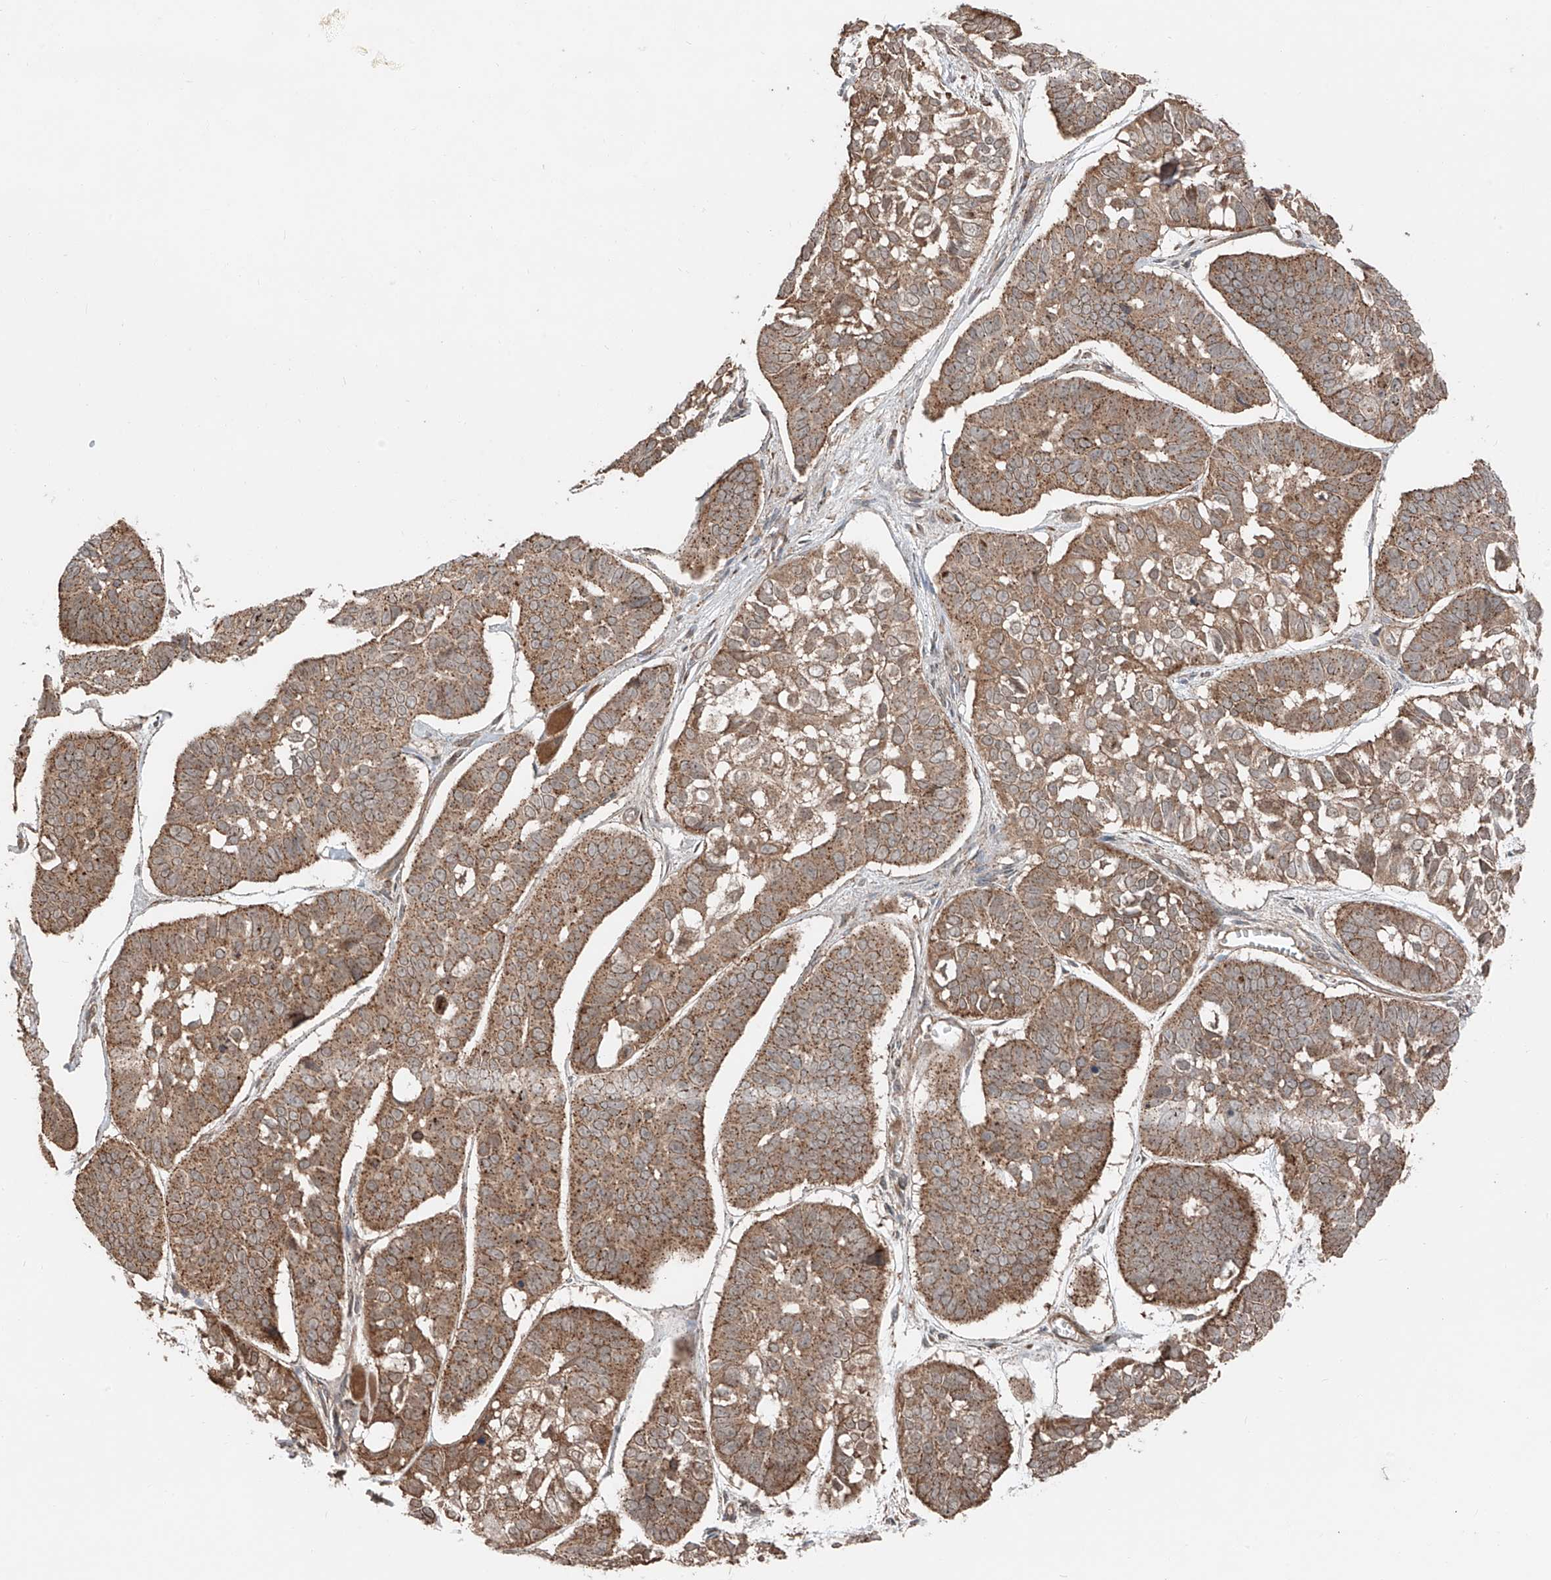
{"staining": {"intensity": "moderate", "quantity": ">75%", "location": "cytoplasmic/membranous"}, "tissue": "skin cancer", "cell_type": "Tumor cells", "image_type": "cancer", "snomed": [{"axis": "morphology", "description": "Basal cell carcinoma"}, {"axis": "topography", "description": "Skin"}], "caption": "Immunohistochemical staining of human skin cancer exhibits moderate cytoplasmic/membranous protein positivity in about >75% of tumor cells. The staining was performed using DAB (3,3'-diaminobenzidine) to visualize the protein expression in brown, while the nuclei were stained in blue with hematoxylin (Magnification: 20x).", "gene": "CEP162", "patient": {"sex": "male", "age": 62}}